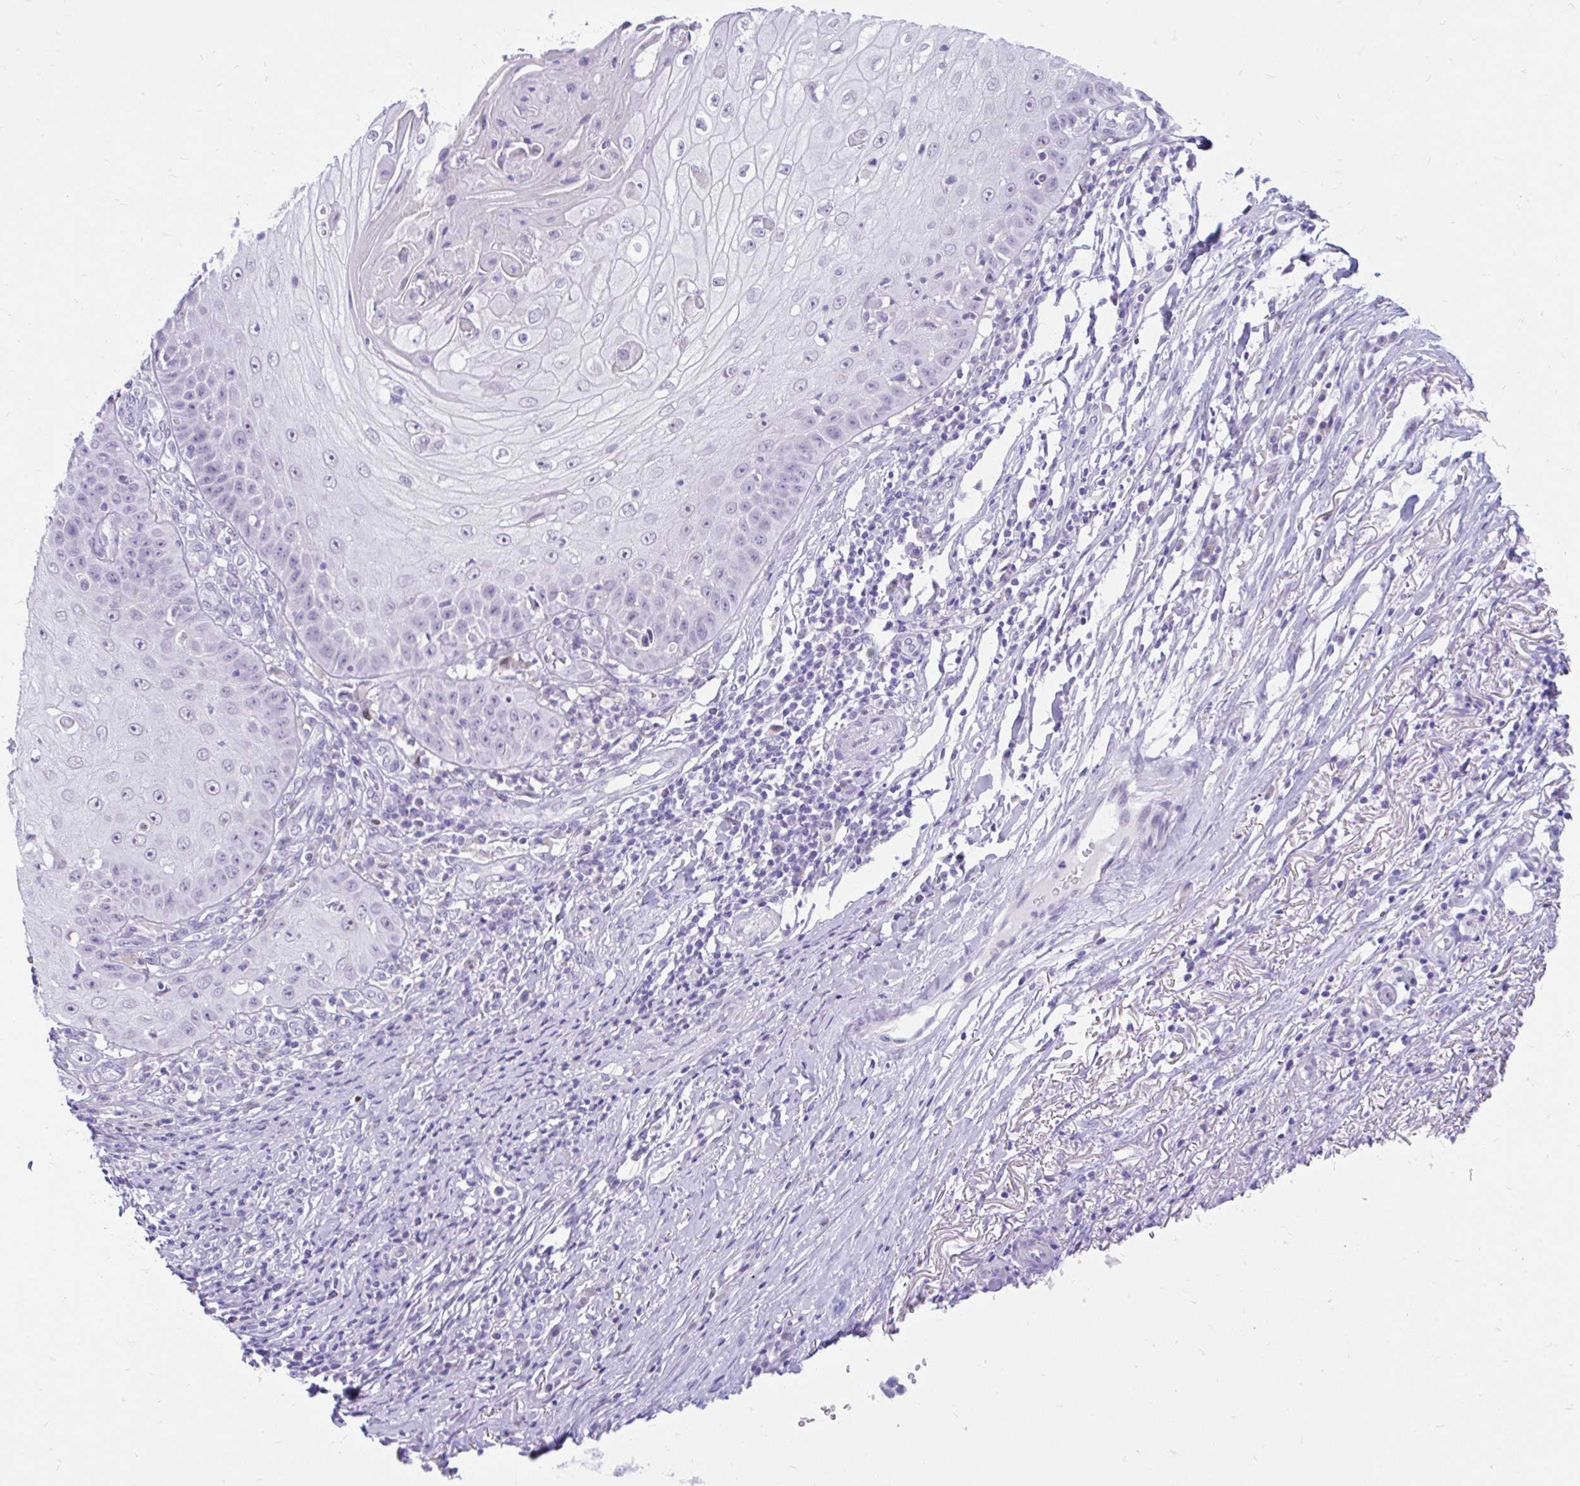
{"staining": {"intensity": "negative", "quantity": "none", "location": "none"}, "tissue": "skin cancer", "cell_type": "Tumor cells", "image_type": "cancer", "snomed": [{"axis": "morphology", "description": "Squamous cell carcinoma, NOS"}, {"axis": "topography", "description": "Skin"}], "caption": "DAB immunohistochemical staining of skin squamous cell carcinoma exhibits no significant positivity in tumor cells. (DAB (3,3'-diaminobenzidine) IHC, high magnification).", "gene": "GLB1L2", "patient": {"sex": "male", "age": 70}}